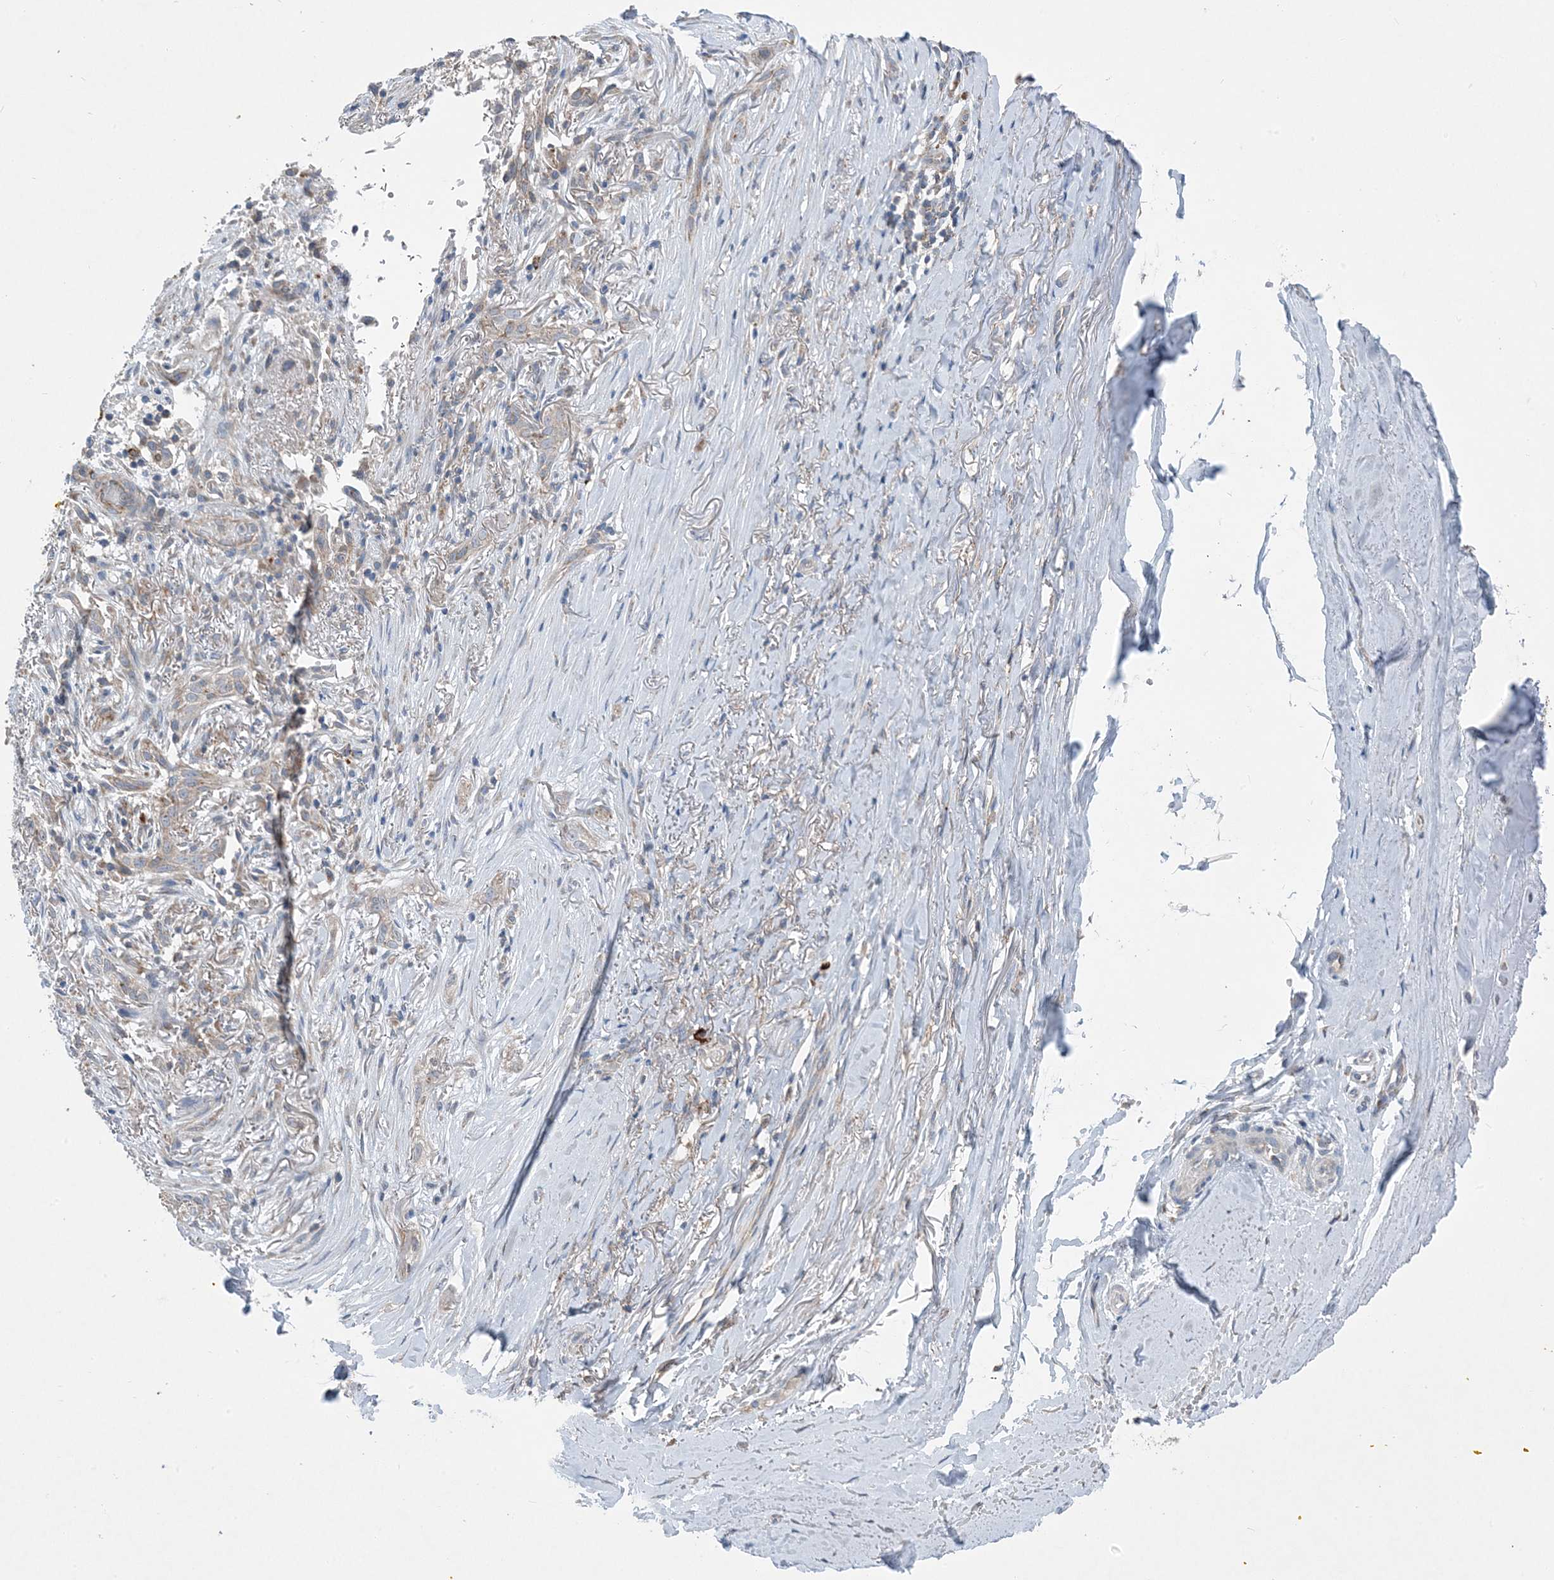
{"staining": {"intensity": "negative", "quantity": "none", "location": "none"}, "tissue": "adipose tissue", "cell_type": "Adipocytes", "image_type": "normal", "snomed": [{"axis": "morphology", "description": "Normal tissue, NOS"}, {"axis": "morphology", "description": "Basal cell carcinoma"}, {"axis": "topography", "description": "Skin"}], "caption": "DAB immunohistochemical staining of unremarkable human adipose tissue demonstrates no significant staining in adipocytes.", "gene": "DHX30", "patient": {"sex": "female", "age": 89}}